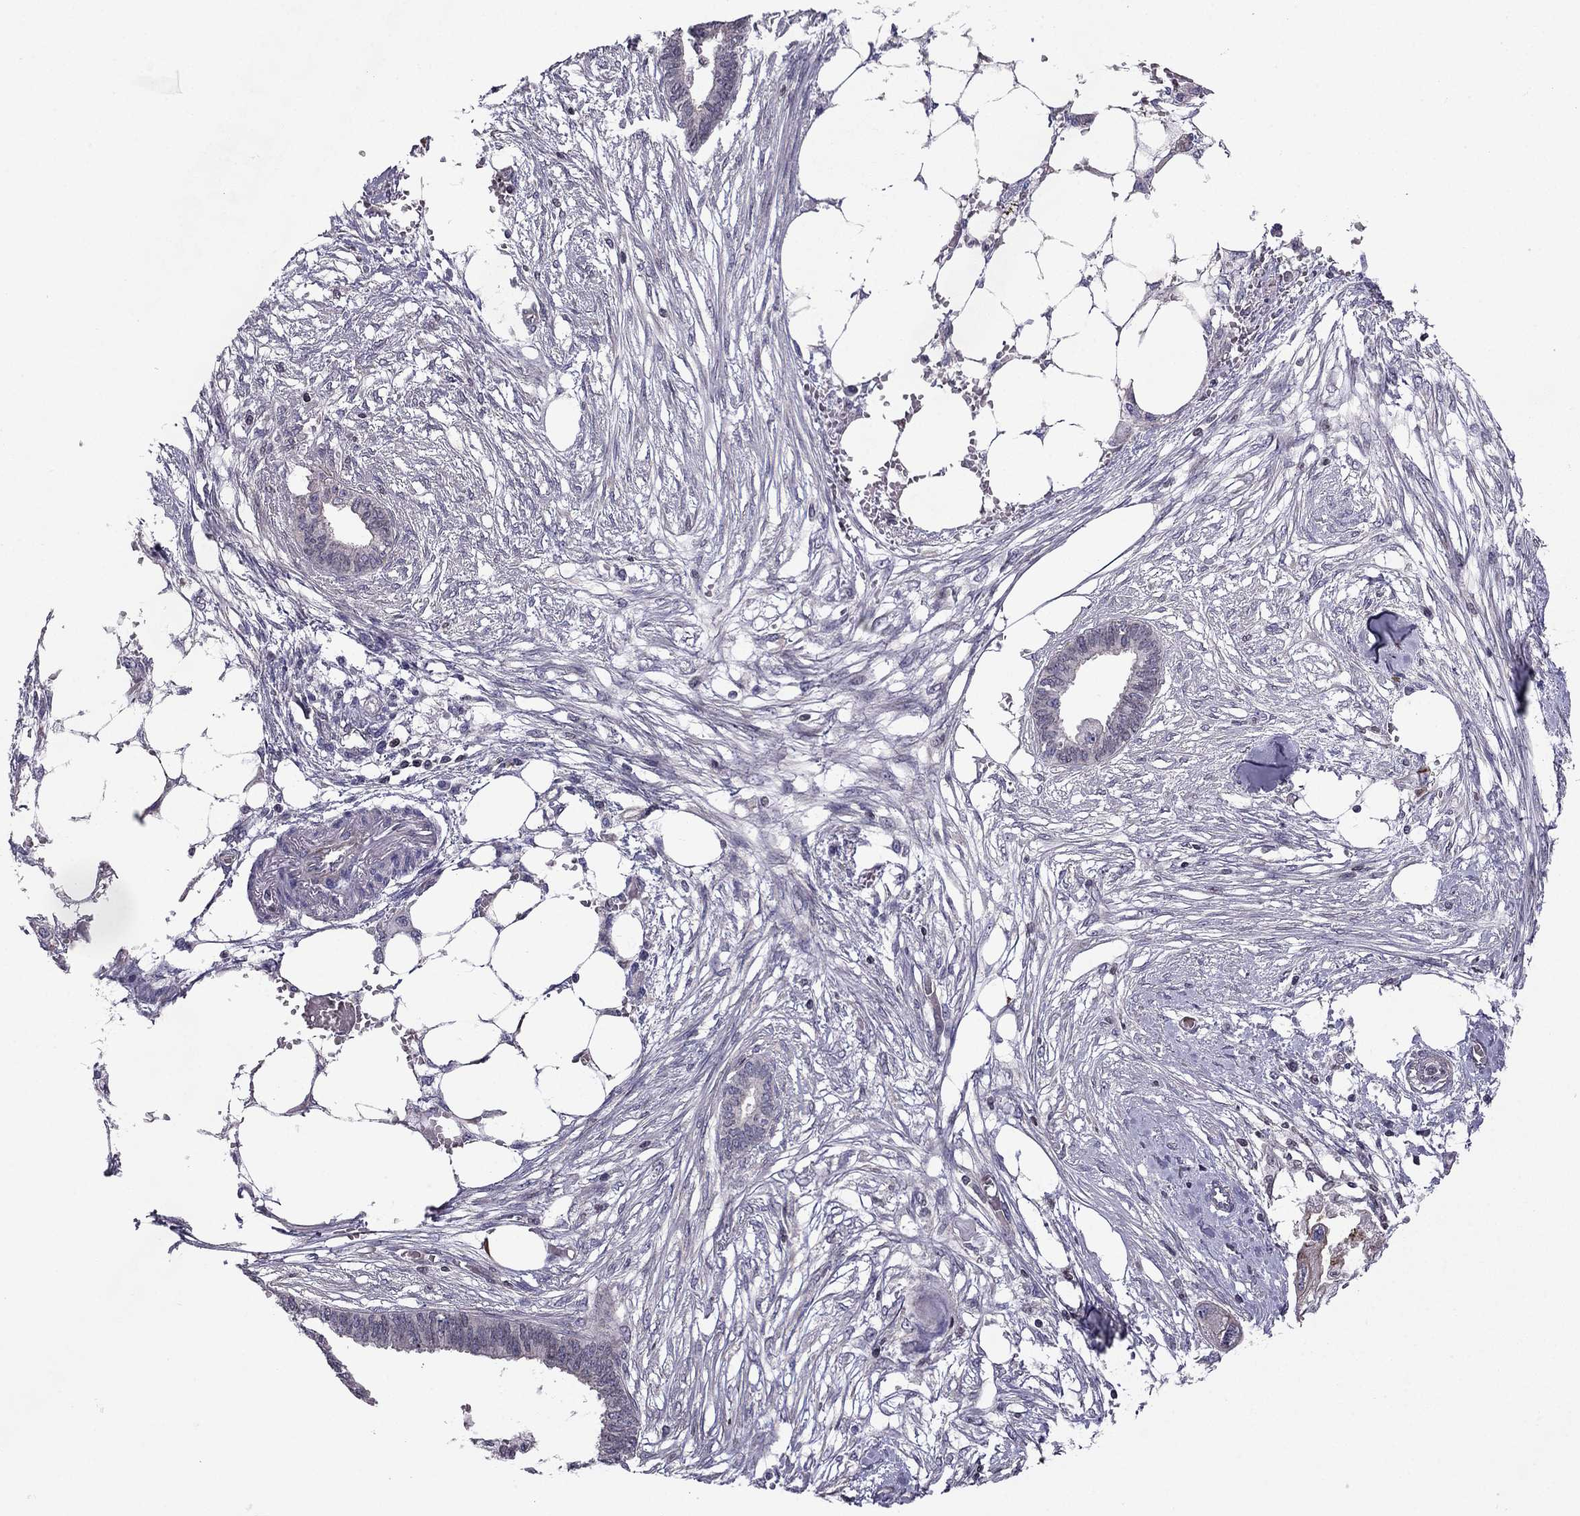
{"staining": {"intensity": "negative", "quantity": "none", "location": "none"}, "tissue": "endometrial cancer", "cell_type": "Tumor cells", "image_type": "cancer", "snomed": [{"axis": "morphology", "description": "Adenocarcinoma, NOS"}, {"axis": "morphology", "description": "Adenocarcinoma, metastatic, NOS"}, {"axis": "topography", "description": "Adipose tissue"}, {"axis": "topography", "description": "Endometrium"}], "caption": "Tumor cells are negative for brown protein staining in endometrial metastatic adenocarcinoma. Nuclei are stained in blue.", "gene": "CDC42BPA", "patient": {"sex": "female", "age": 67}}